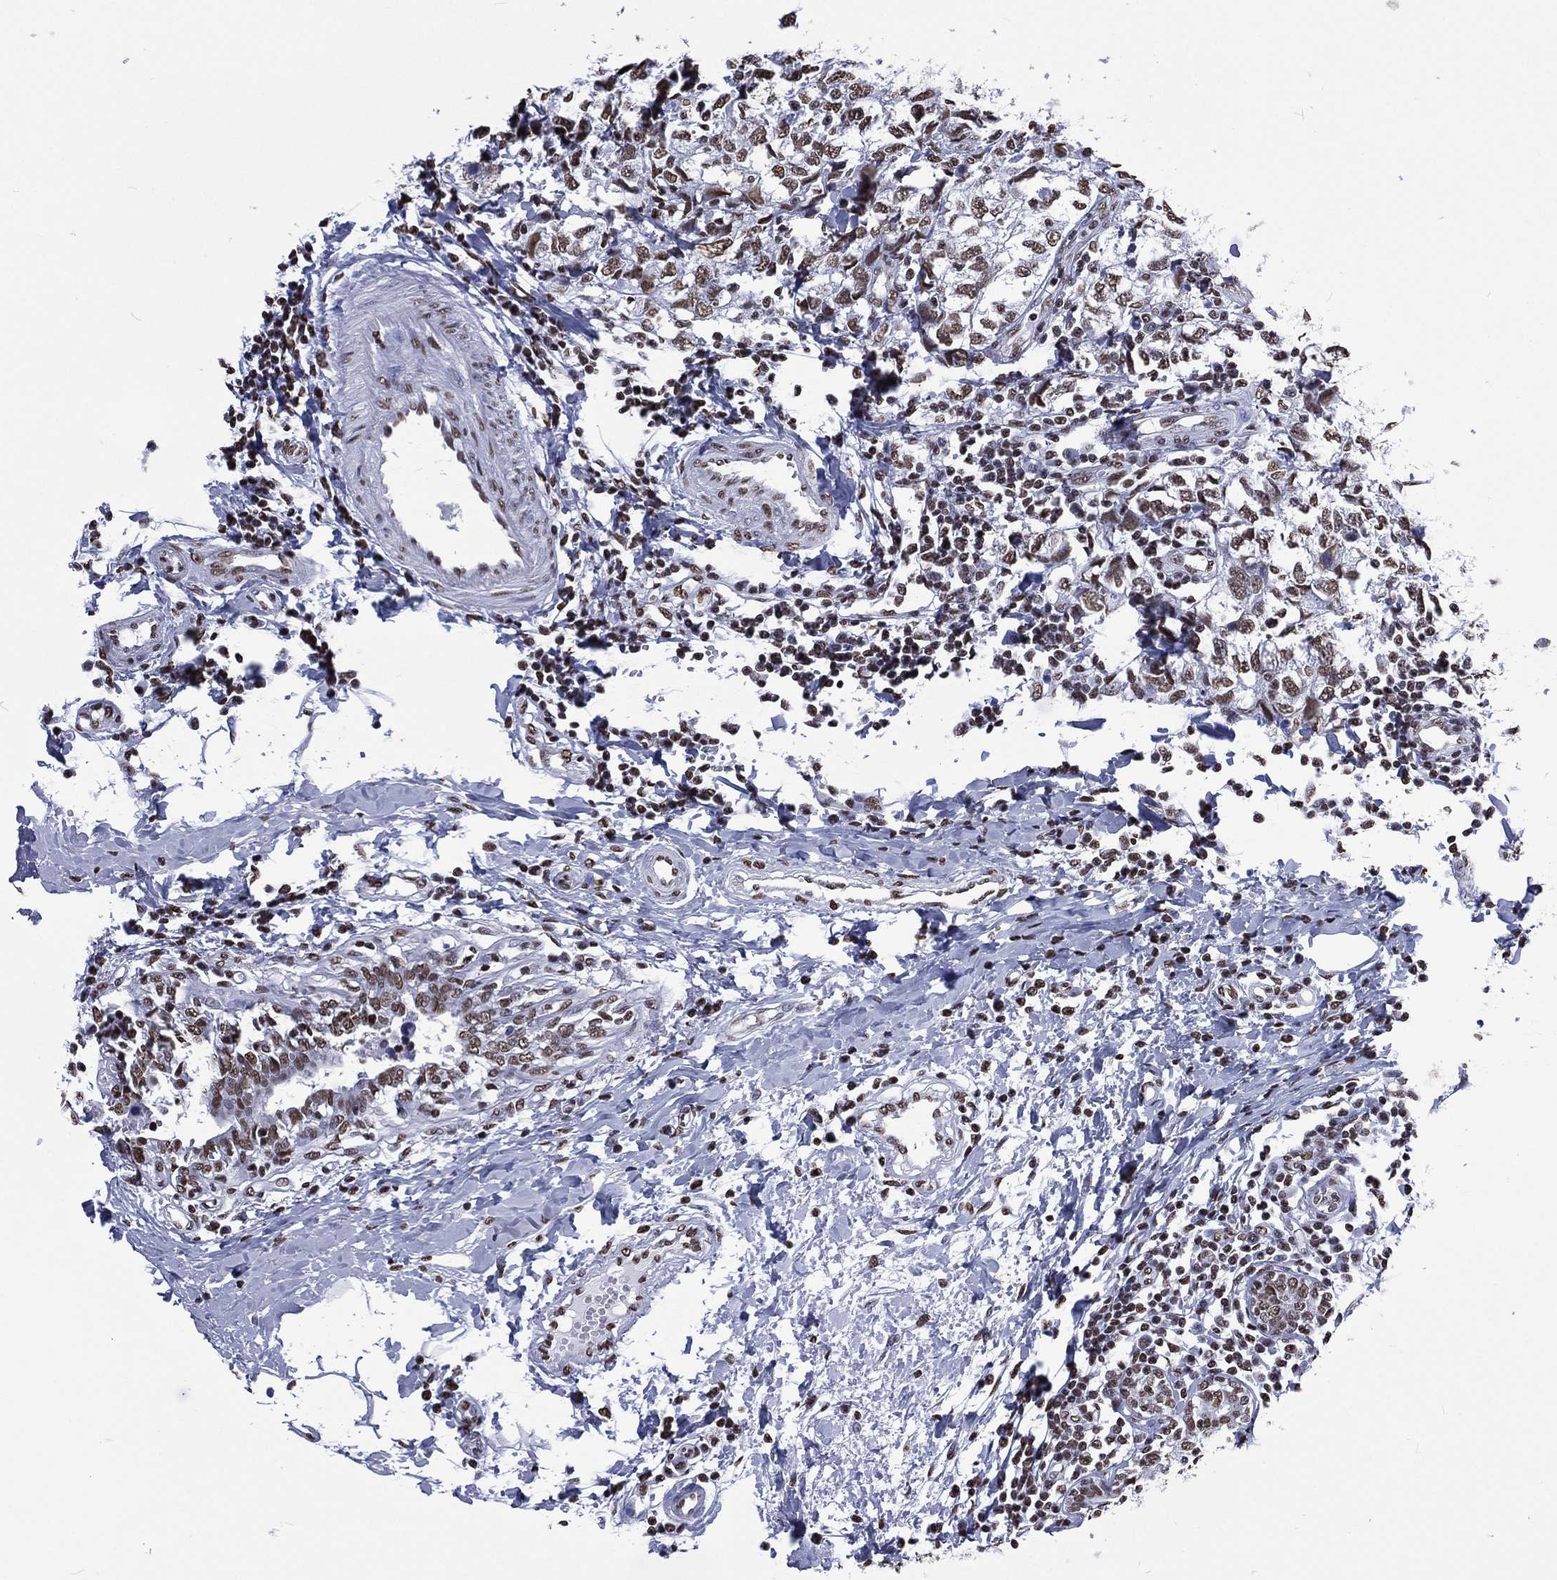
{"staining": {"intensity": "moderate", "quantity": ">75%", "location": "nuclear"}, "tissue": "breast cancer", "cell_type": "Tumor cells", "image_type": "cancer", "snomed": [{"axis": "morphology", "description": "Duct carcinoma"}, {"axis": "topography", "description": "Breast"}], "caption": "This is an image of immunohistochemistry (IHC) staining of breast cancer (invasive ductal carcinoma), which shows moderate positivity in the nuclear of tumor cells.", "gene": "RETREG2", "patient": {"sex": "female", "age": 30}}